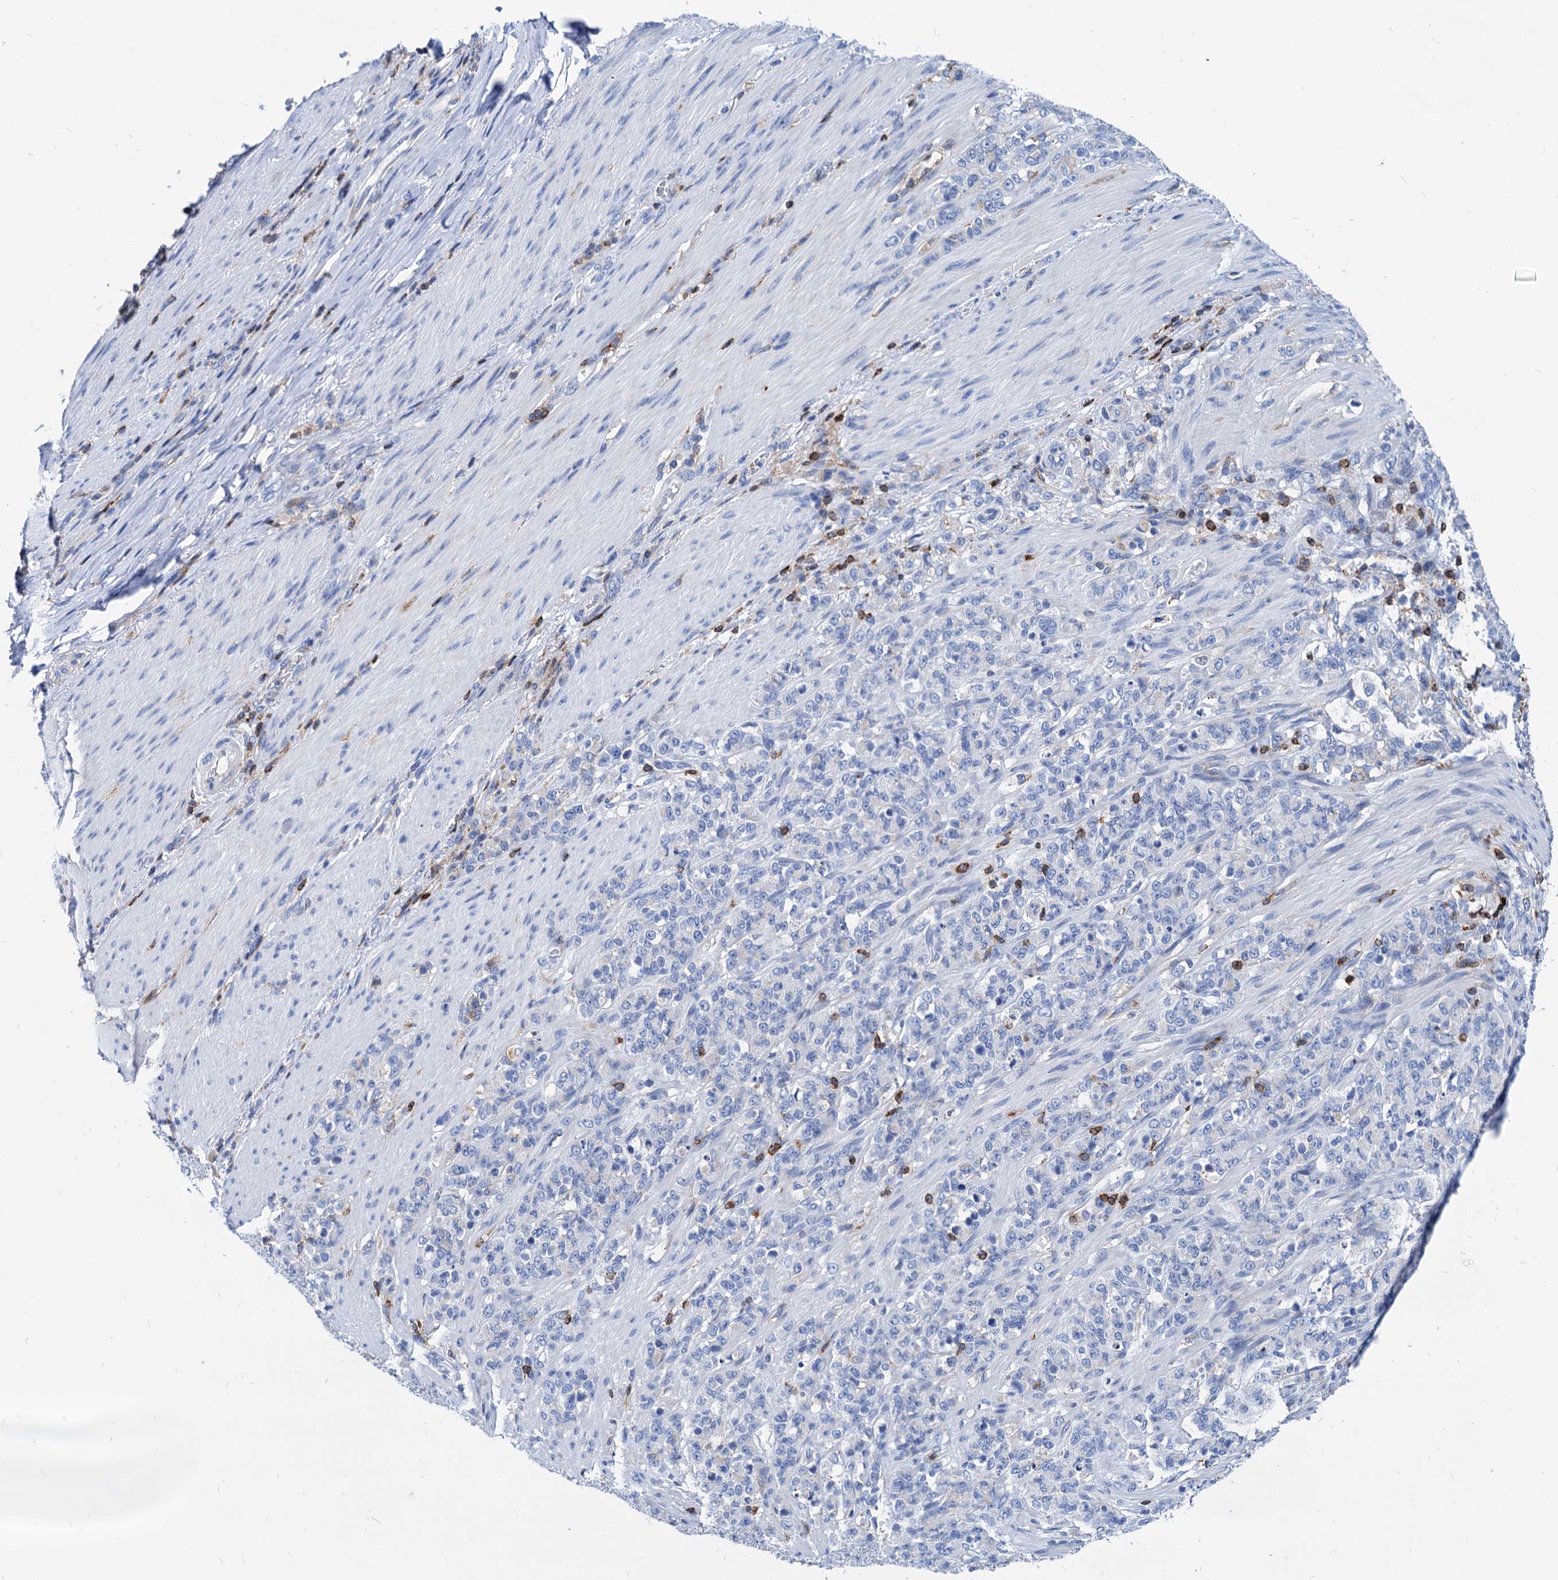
{"staining": {"intensity": "negative", "quantity": "none", "location": "none"}, "tissue": "stomach cancer", "cell_type": "Tumor cells", "image_type": "cancer", "snomed": [{"axis": "morphology", "description": "Adenocarcinoma, NOS"}, {"axis": "topography", "description": "Stomach"}], "caption": "A micrograph of adenocarcinoma (stomach) stained for a protein reveals no brown staining in tumor cells.", "gene": "LCP2", "patient": {"sex": "female", "age": 79}}